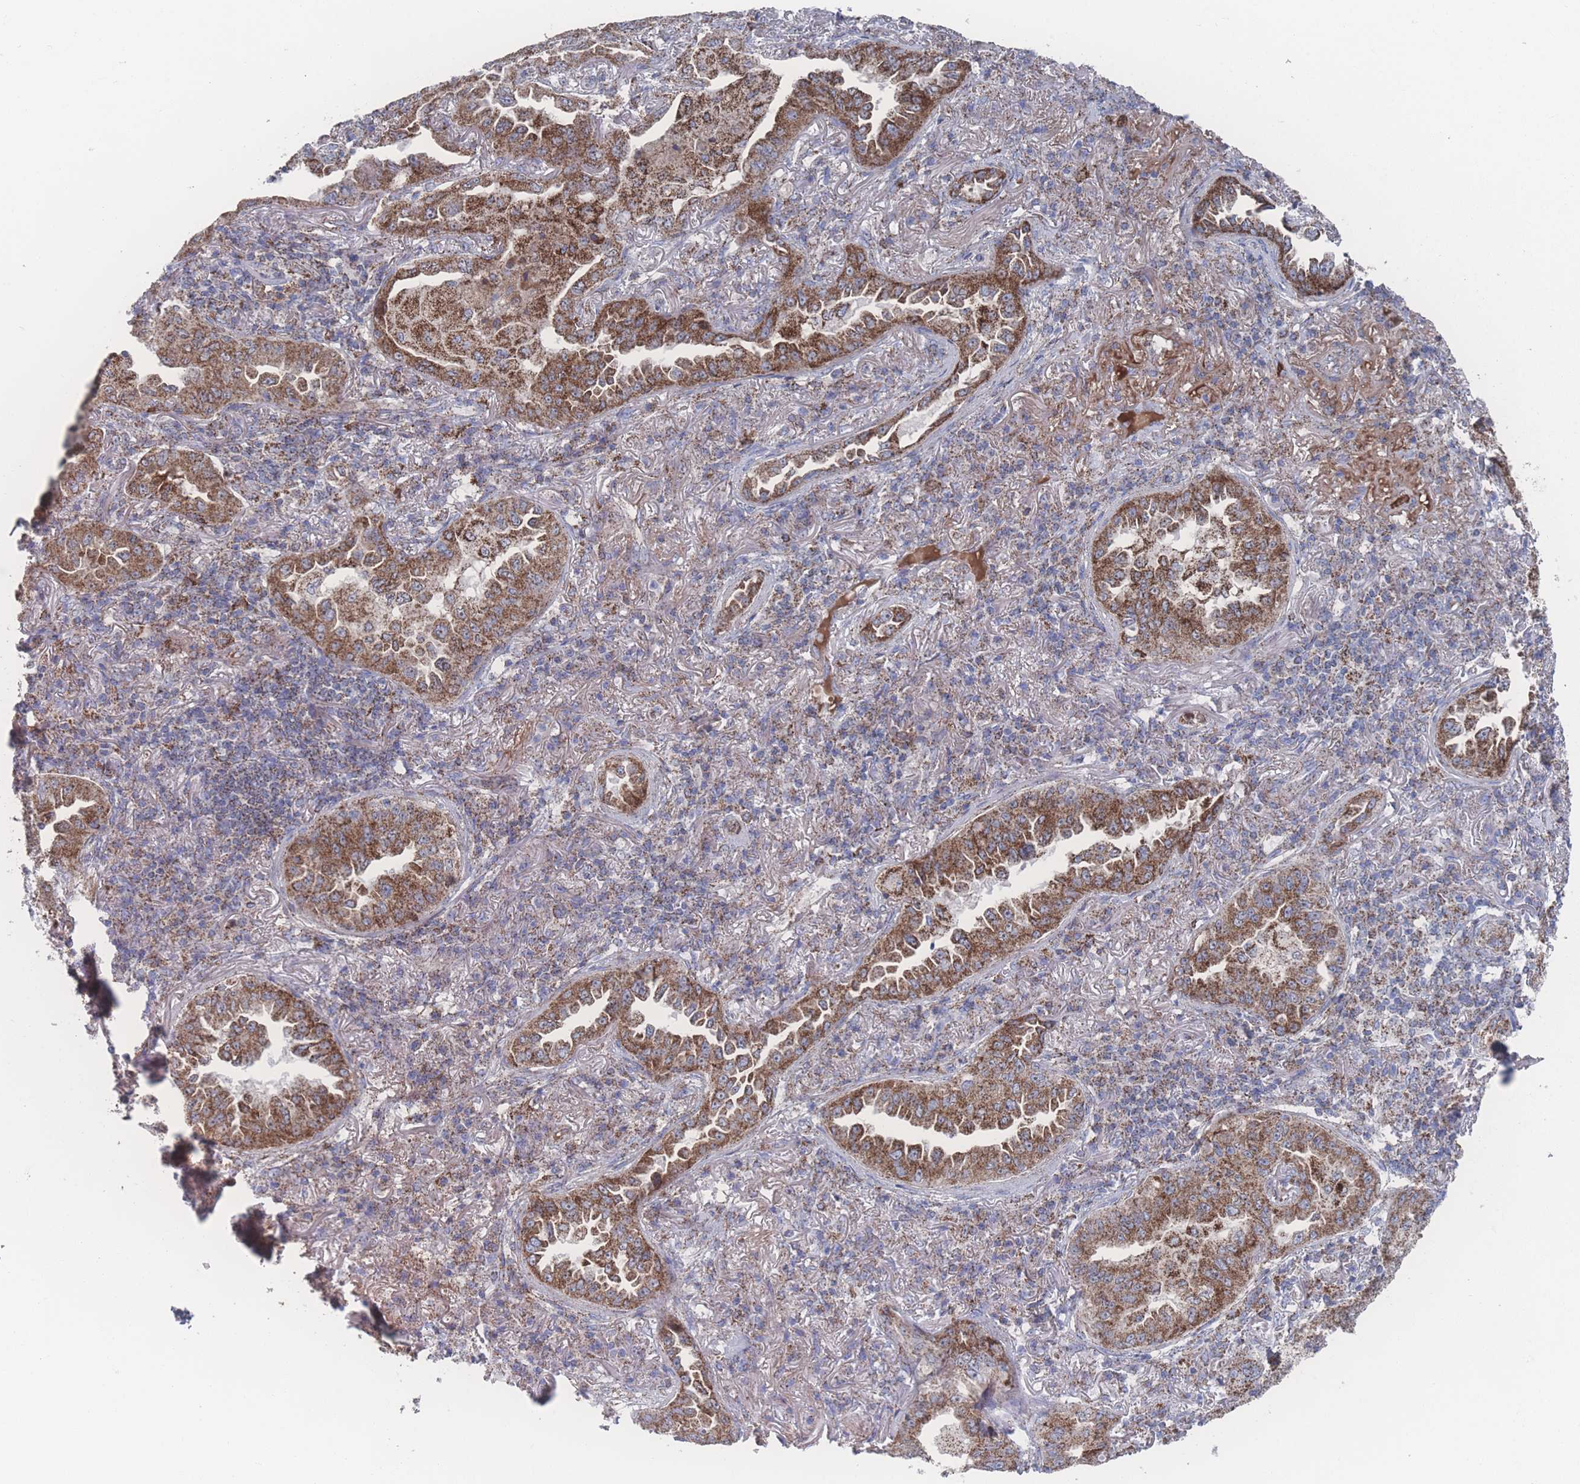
{"staining": {"intensity": "moderate", "quantity": ">75%", "location": "cytoplasmic/membranous"}, "tissue": "lung cancer", "cell_type": "Tumor cells", "image_type": "cancer", "snomed": [{"axis": "morphology", "description": "Adenocarcinoma, NOS"}, {"axis": "topography", "description": "Lung"}], "caption": "Immunohistochemical staining of lung cancer shows moderate cytoplasmic/membranous protein positivity in approximately >75% of tumor cells.", "gene": "PEX14", "patient": {"sex": "female", "age": 69}}